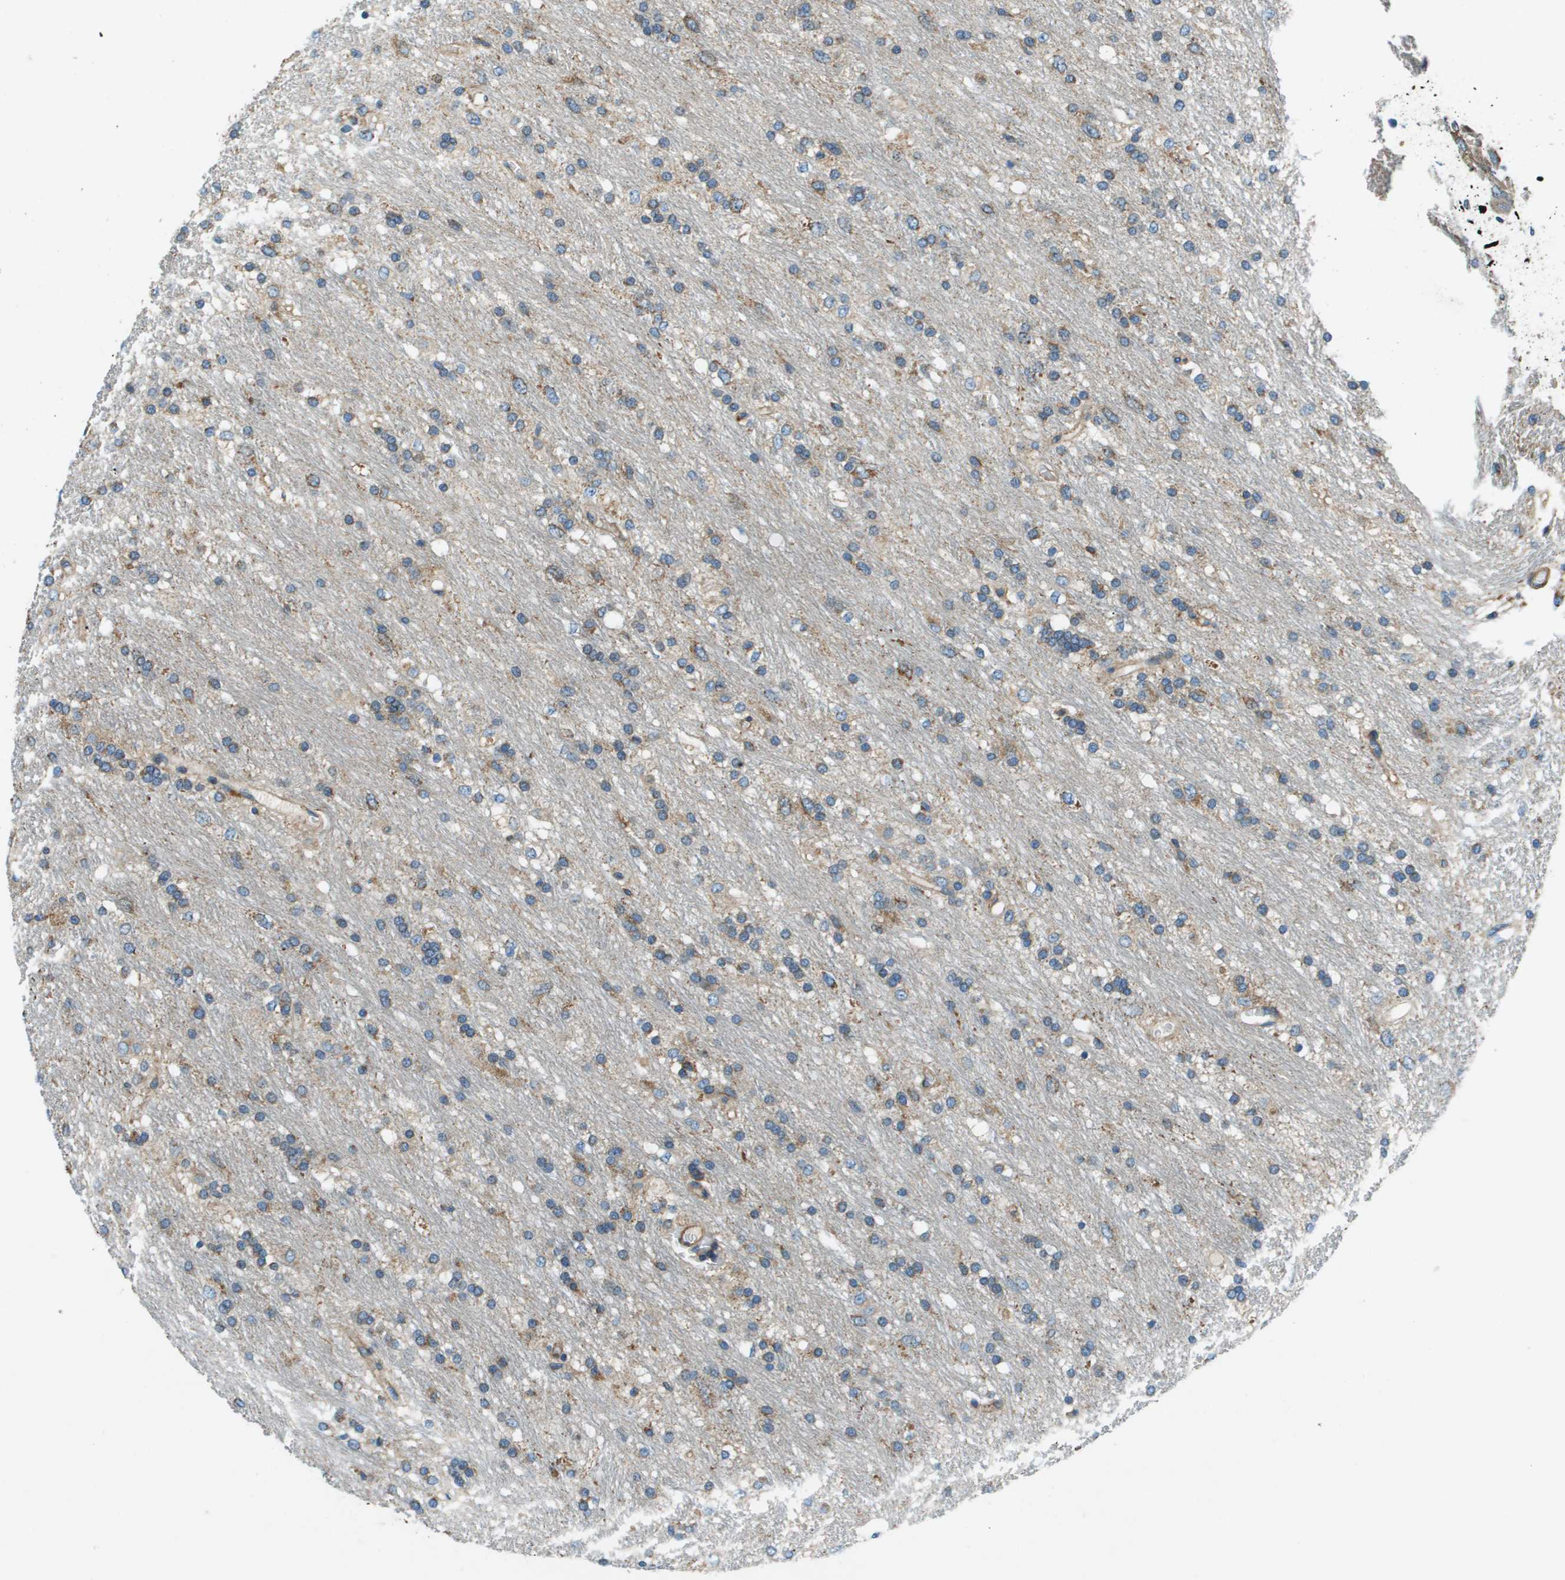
{"staining": {"intensity": "weak", "quantity": "<25%", "location": "cytoplasmic/membranous"}, "tissue": "glioma", "cell_type": "Tumor cells", "image_type": "cancer", "snomed": [{"axis": "morphology", "description": "Glioma, malignant, Low grade"}, {"axis": "topography", "description": "Brain"}], "caption": "Immunohistochemical staining of human glioma displays no significant staining in tumor cells.", "gene": "TMEM51", "patient": {"sex": "male", "age": 77}}